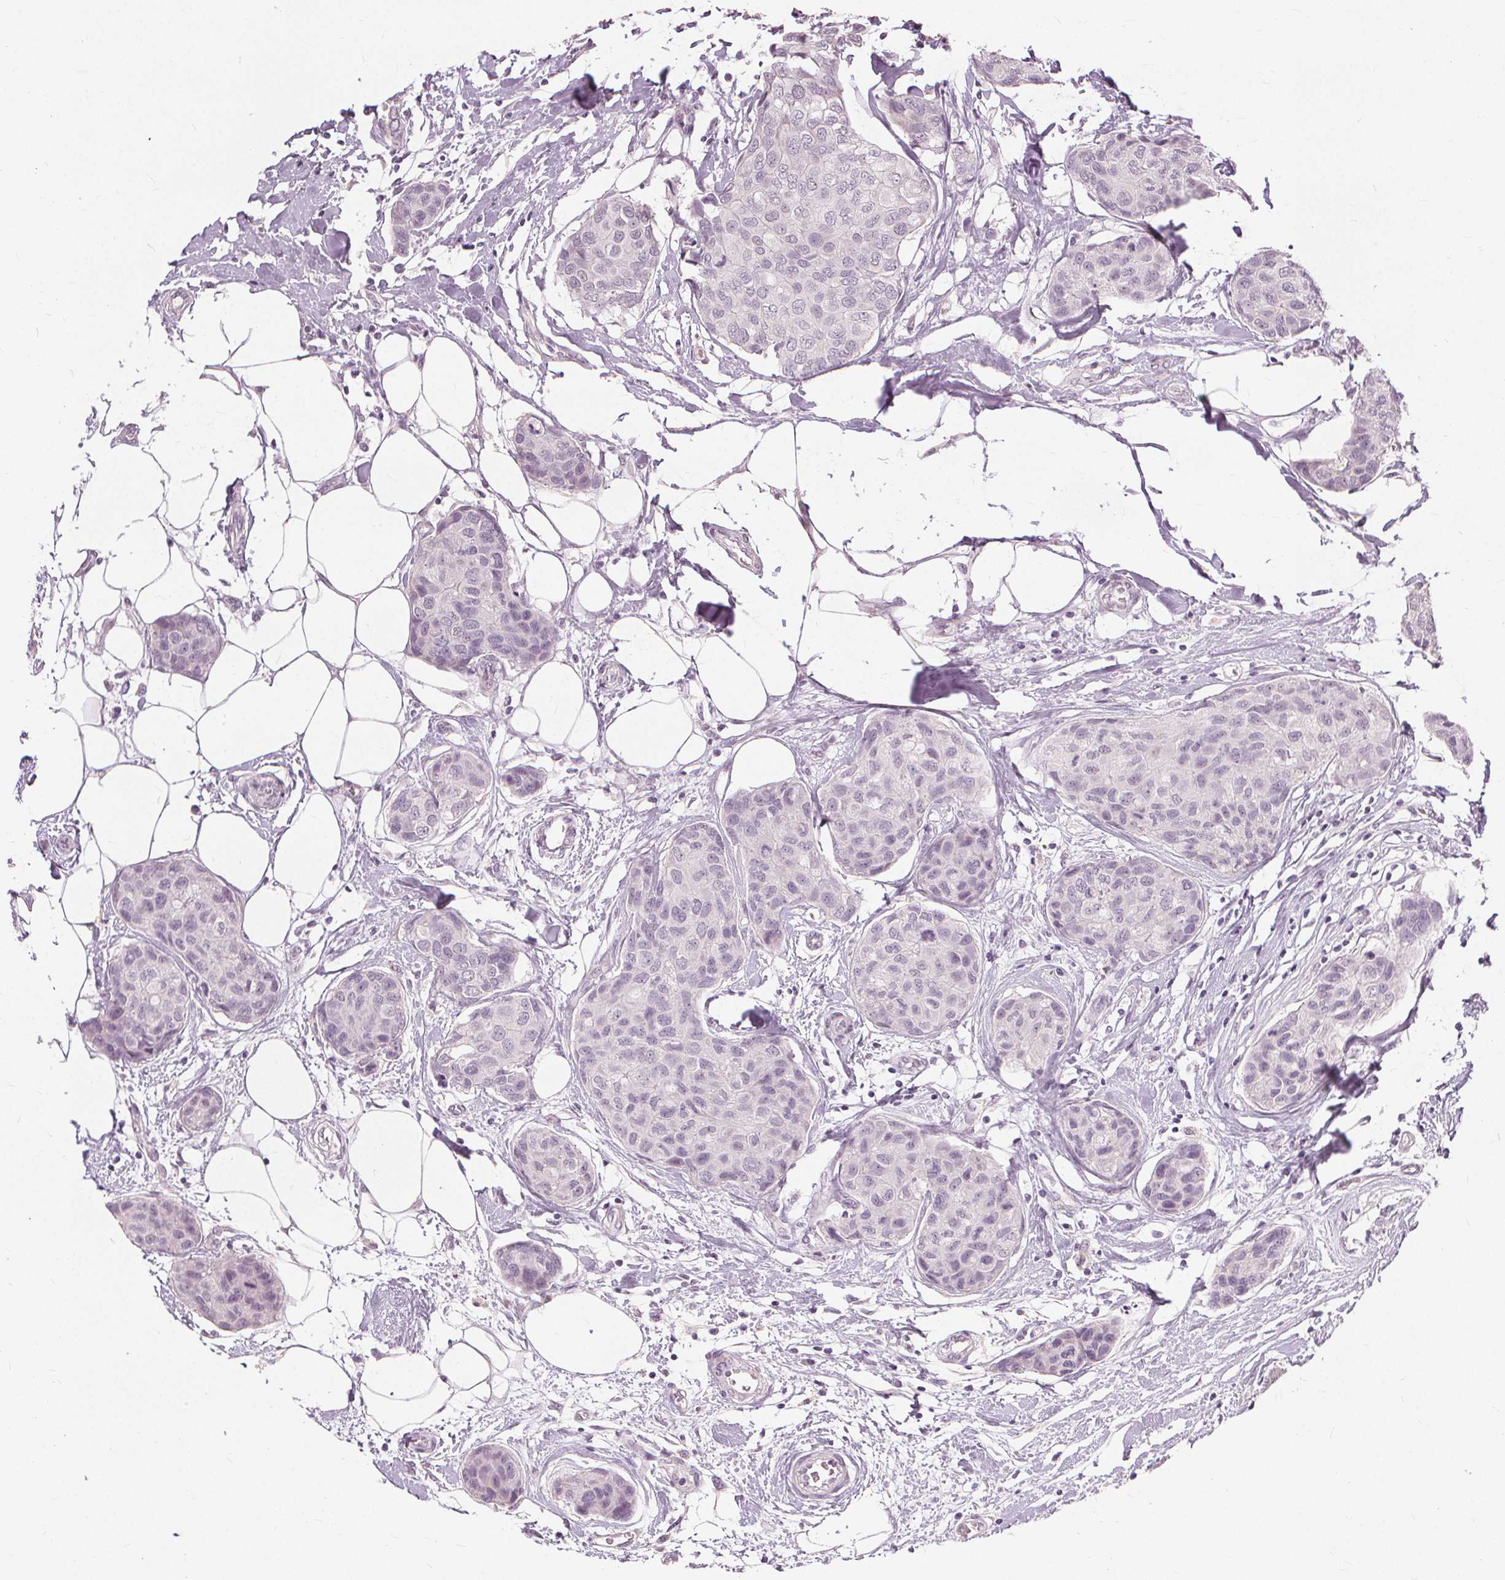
{"staining": {"intensity": "negative", "quantity": "none", "location": "none"}, "tissue": "breast cancer", "cell_type": "Tumor cells", "image_type": "cancer", "snomed": [{"axis": "morphology", "description": "Duct carcinoma"}, {"axis": "topography", "description": "Breast"}], "caption": "There is no significant expression in tumor cells of breast intraductal carcinoma. Brightfield microscopy of immunohistochemistry stained with DAB (3,3'-diaminobenzidine) (brown) and hematoxylin (blue), captured at high magnification.", "gene": "SFTPD", "patient": {"sex": "female", "age": 80}}